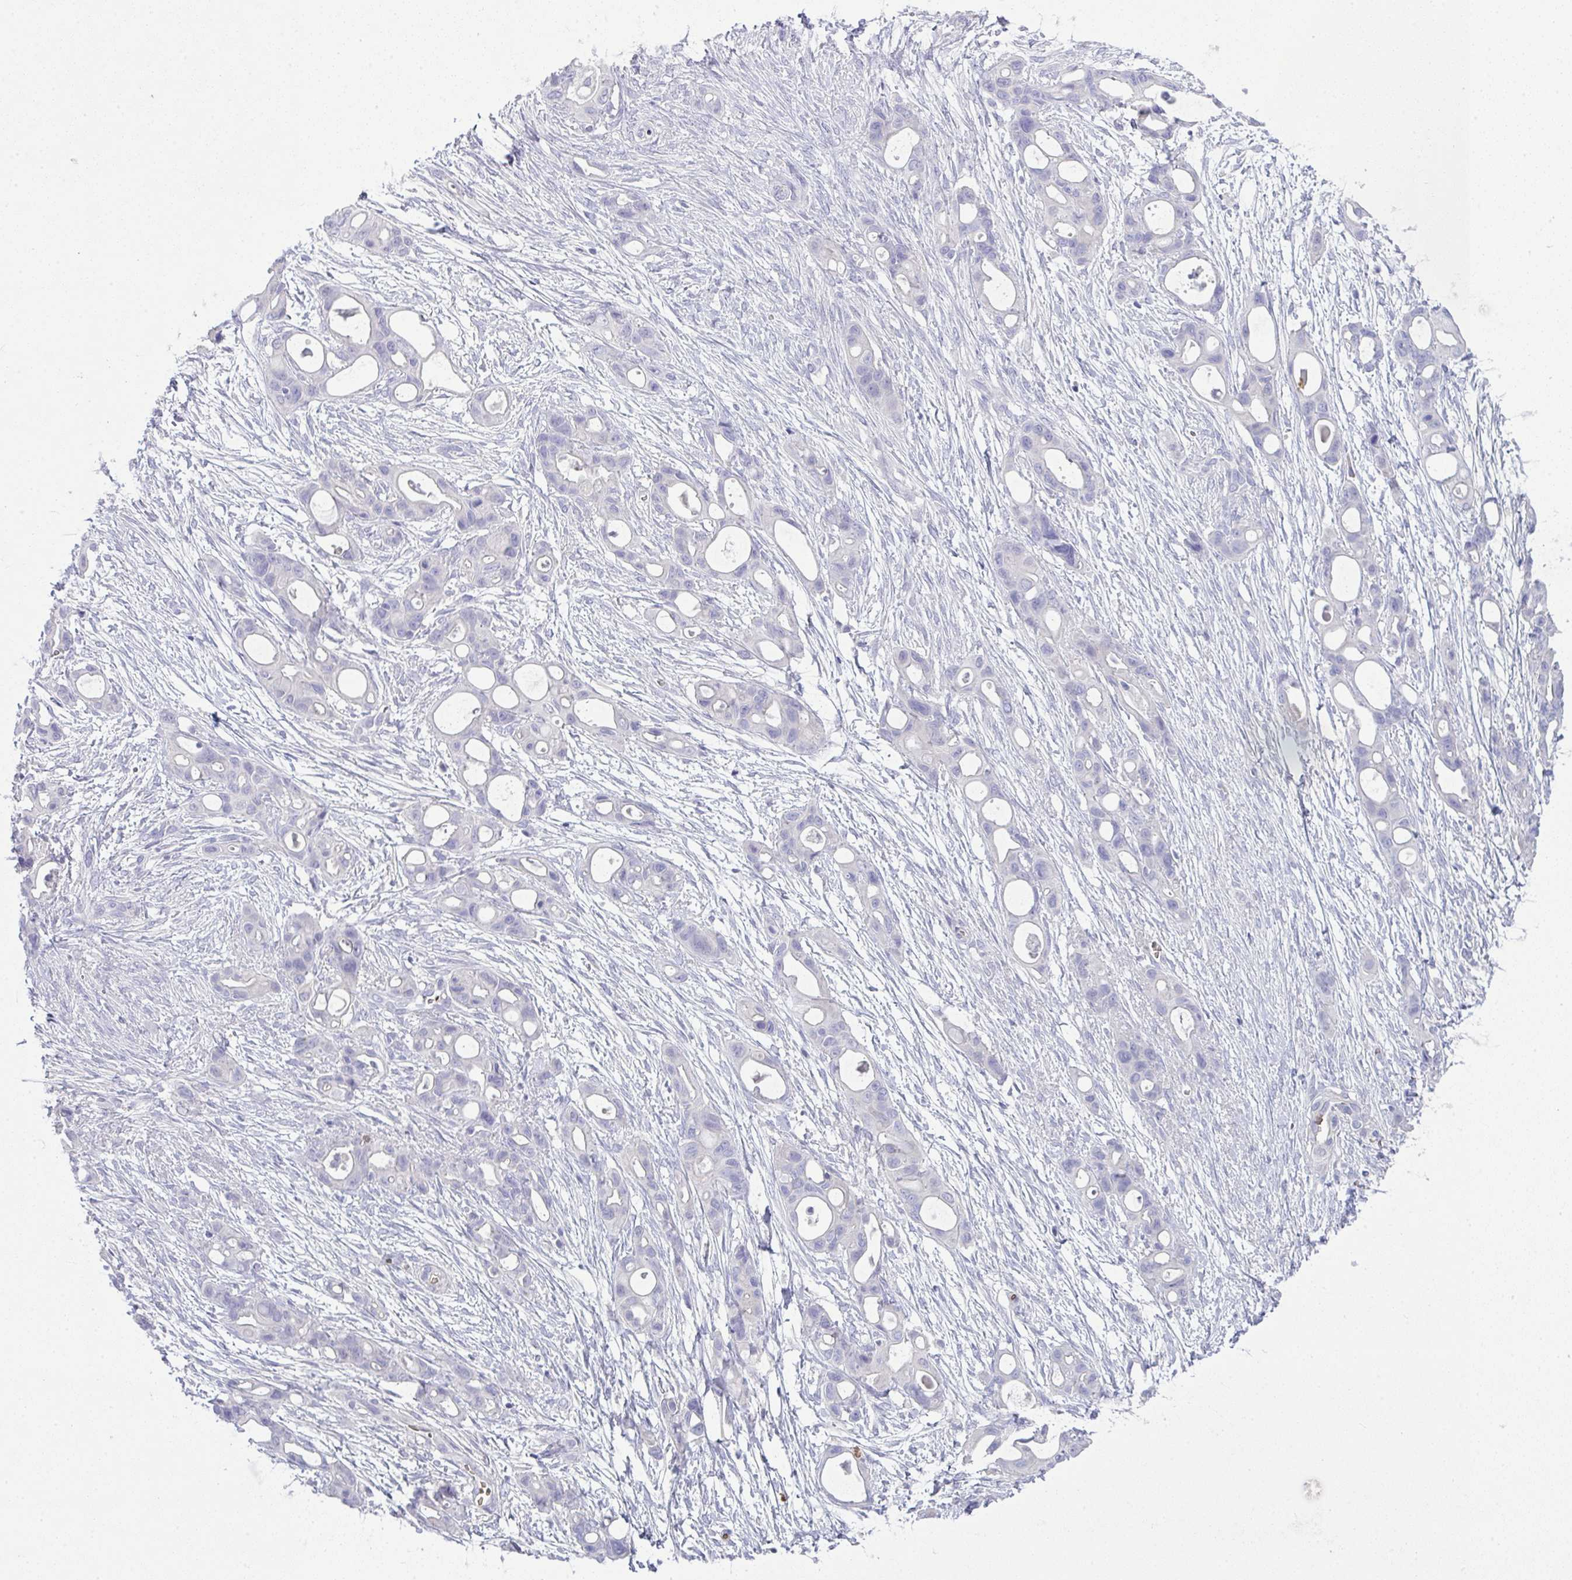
{"staining": {"intensity": "negative", "quantity": "none", "location": "none"}, "tissue": "ovarian cancer", "cell_type": "Tumor cells", "image_type": "cancer", "snomed": [{"axis": "morphology", "description": "Cystadenocarcinoma, mucinous, NOS"}, {"axis": "topography", "description": "Ovary"}], "caption": "DAB (3,3'-diaminobenzidine) immunohistochemical staining of human ovarian cancer shows no significant positivity in tumor cells.", "gene": "SPTB", "patient": {"sex": "female", "age": 70}}